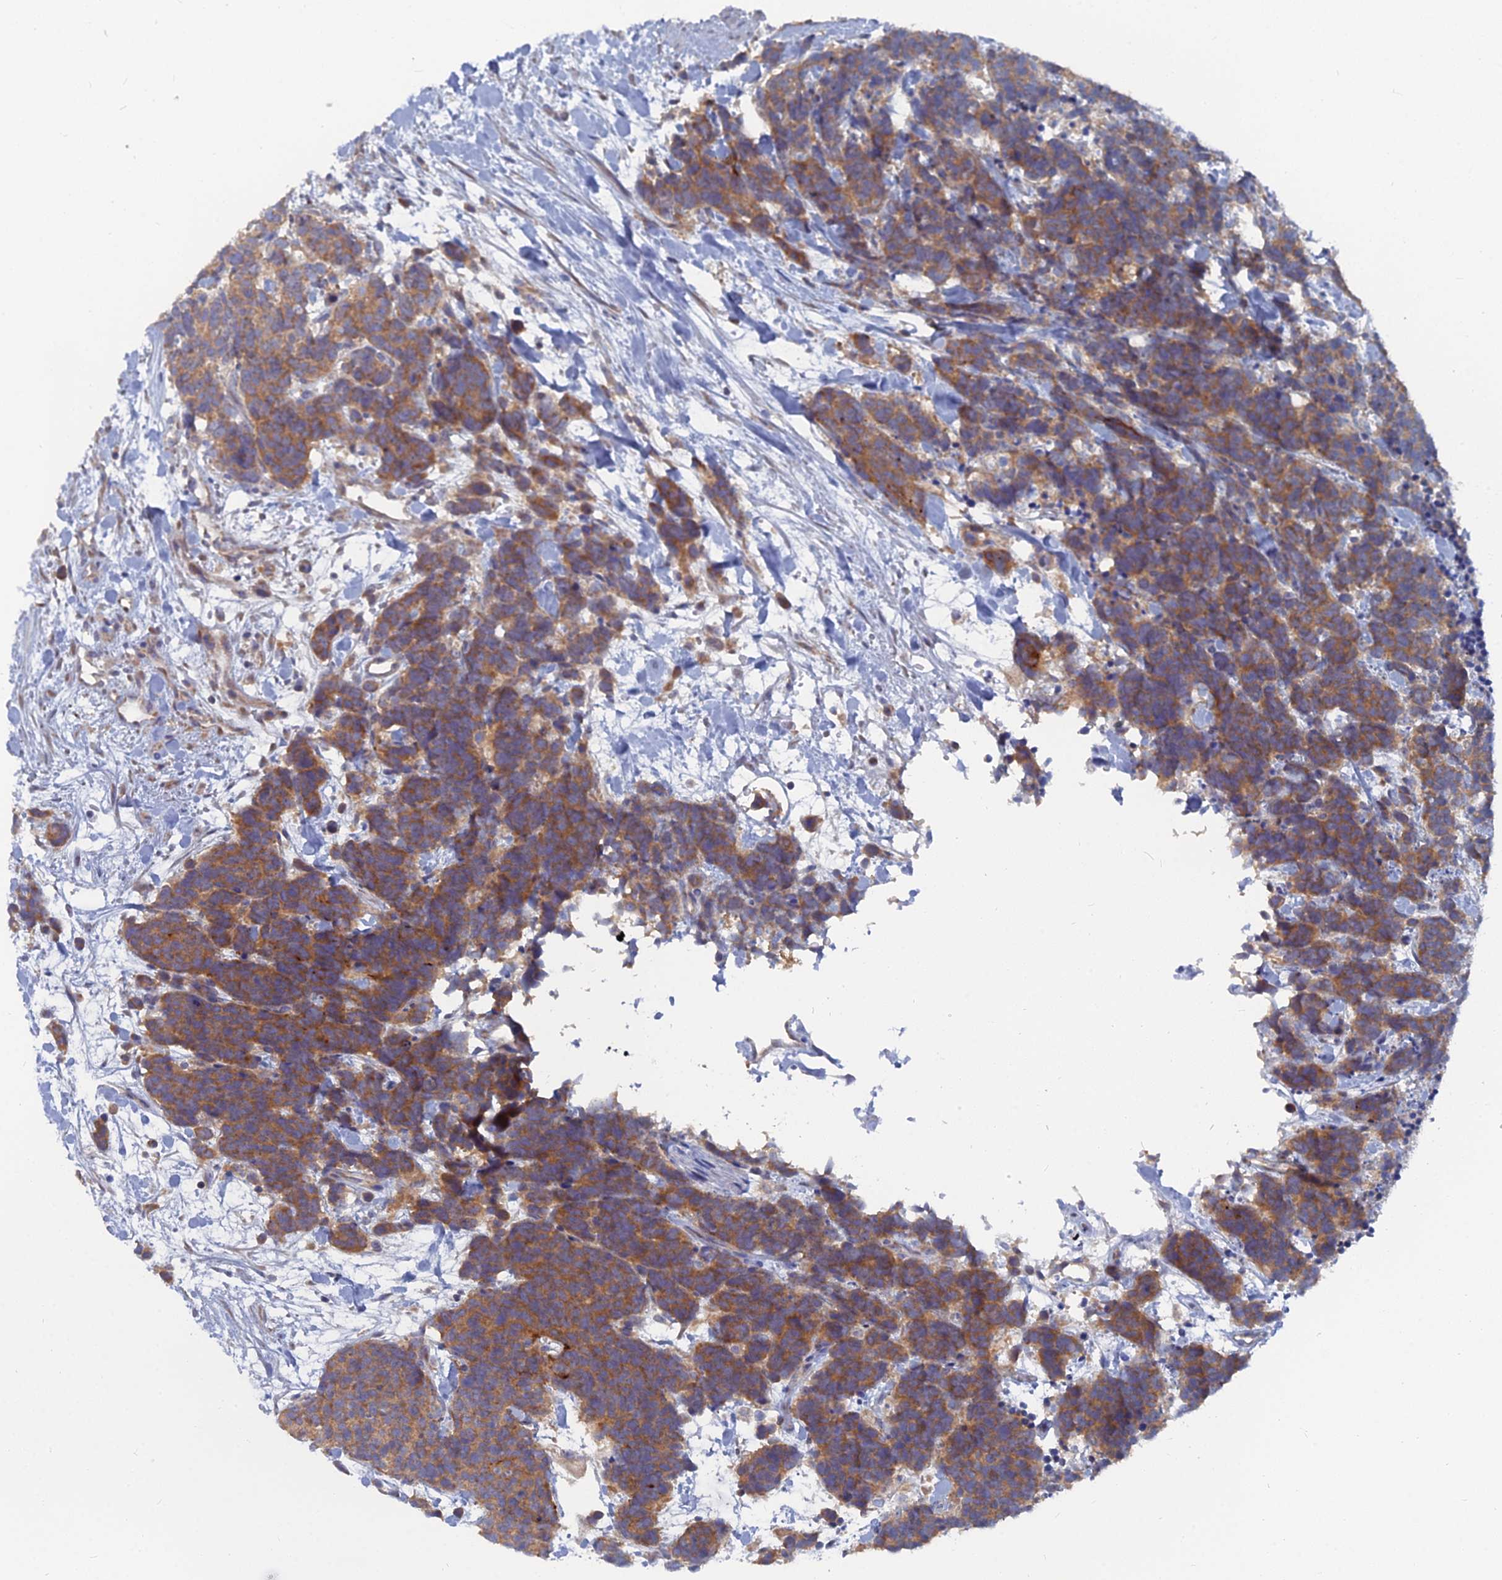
{"staining": {"intensity": "moderate", "quantity": ">75%", "location": "cytoplasmic/membranous"}, "tissue": "carcinoid", "cell_type": "Tumor cells", "image_type": "cancer", "snomed": [{"axis": "morphology", "description": "Carcinoma, NOS"}, {"axis": "morphology", "description": "Carcinoid, malignant, NOS"}, {"axis": "topography", "description": "Prostate"}], "caption": "Immunohistochemical staining of human carcinoma shows moderate cytoplasmic/membranous protein expression in about >75% of tumor cells.", "gene": "CCDC149", "patient": {"sex": "male", "age": 57}}